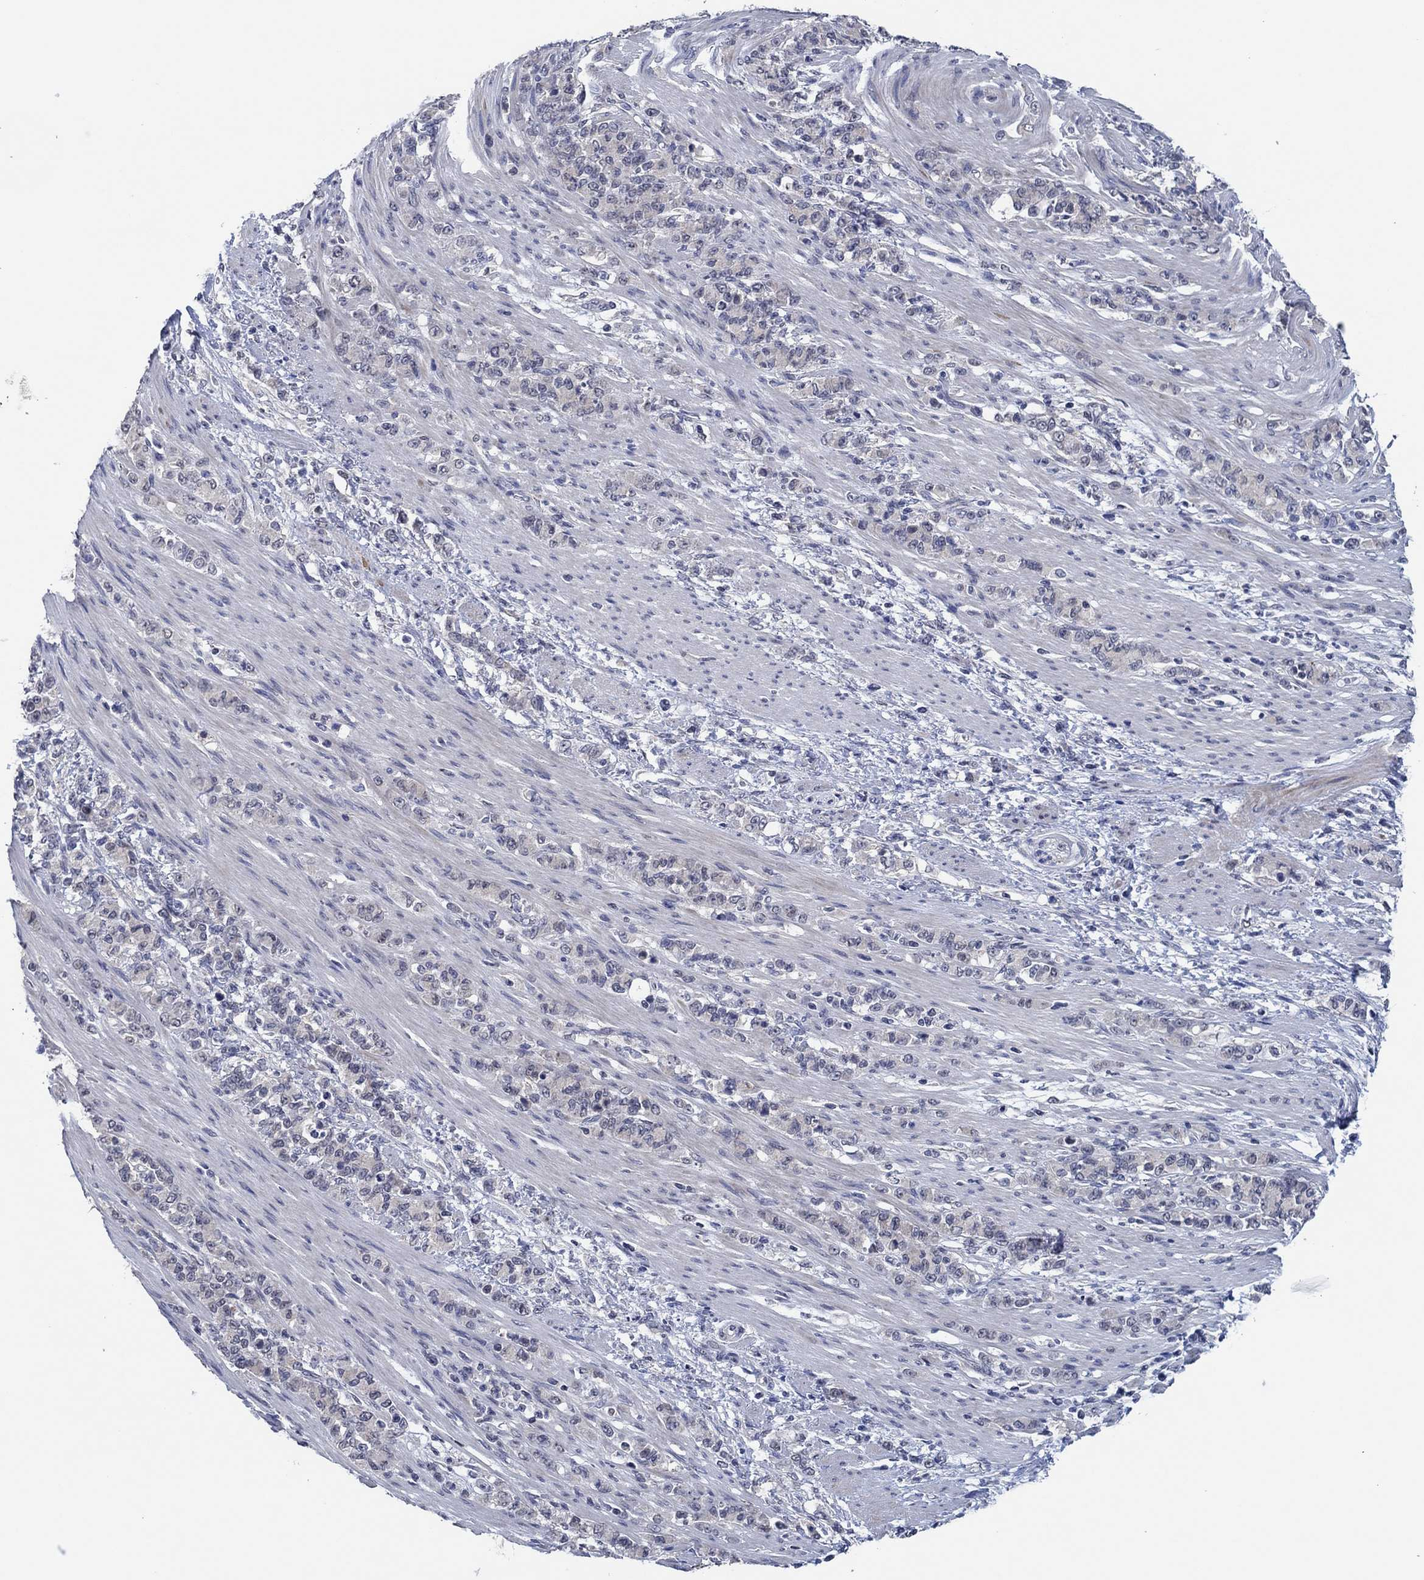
{"staining": {"intensity": "negative", "quantity": "none", "location": "none"}, "tissue": "stomach cancer", "cell_type": "Tumor cells", "image_type": "cancer", "snomed": [{"axis": "morphology", "description": "Normal tissue, NOS"}, {"axis": "morphology", "description": "Adenocarcinoma, NOS"}, {"axis": "topography", "description": "Stomach"}], "caption": "DAB (3,3'-diaminobenzidine) immunohistochemical staining of stomach cancer (adenocarcinoma) exhibits no significant staining in tumor cells. (IHC, brightfield microscopy, high magnification).", "gene": "PRRT3", "patient": {"sex": "female", "age": 79}}